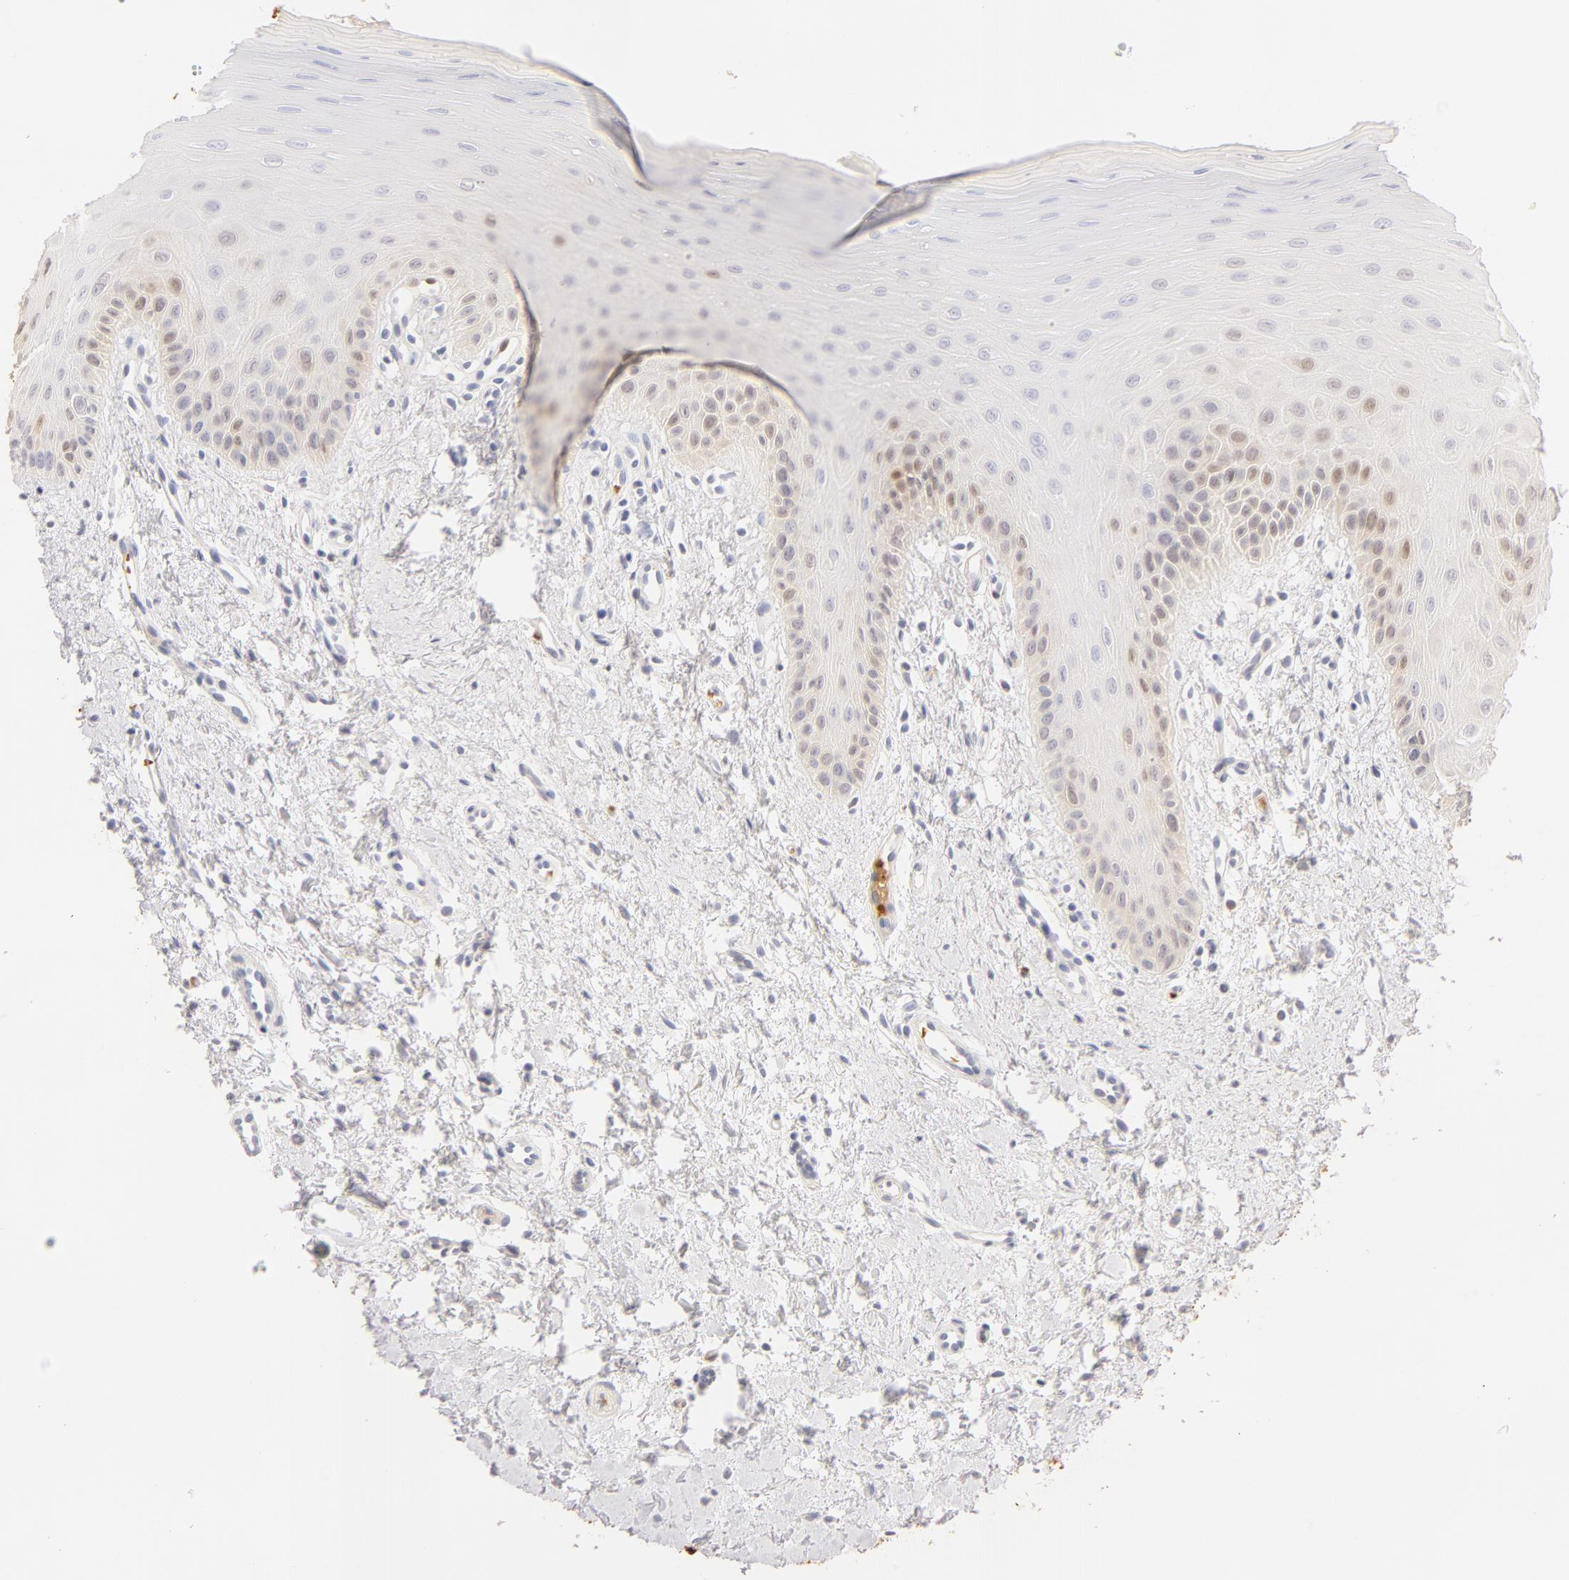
{"staining": {"intensity": "negative", "quantity": "none", "location": "none"}, "tissue": "oral mucosa", "cell_type": "Squamous epithelial cells", "image_type": "normal", "snomed": [{"axis": "morphology", "description": "Normal tissue, NOS"}, {"axis": "topography", "description": "Oral tissue"}], "caption": "High power microscopy histopathology image of an immunohistochemistry (IHC) micrograph of normal oral mucosa, revealing no significant positivity in squamous epithelial cells.", "gene": "CA2", "patient": {"sex": "female", "age": 23}}